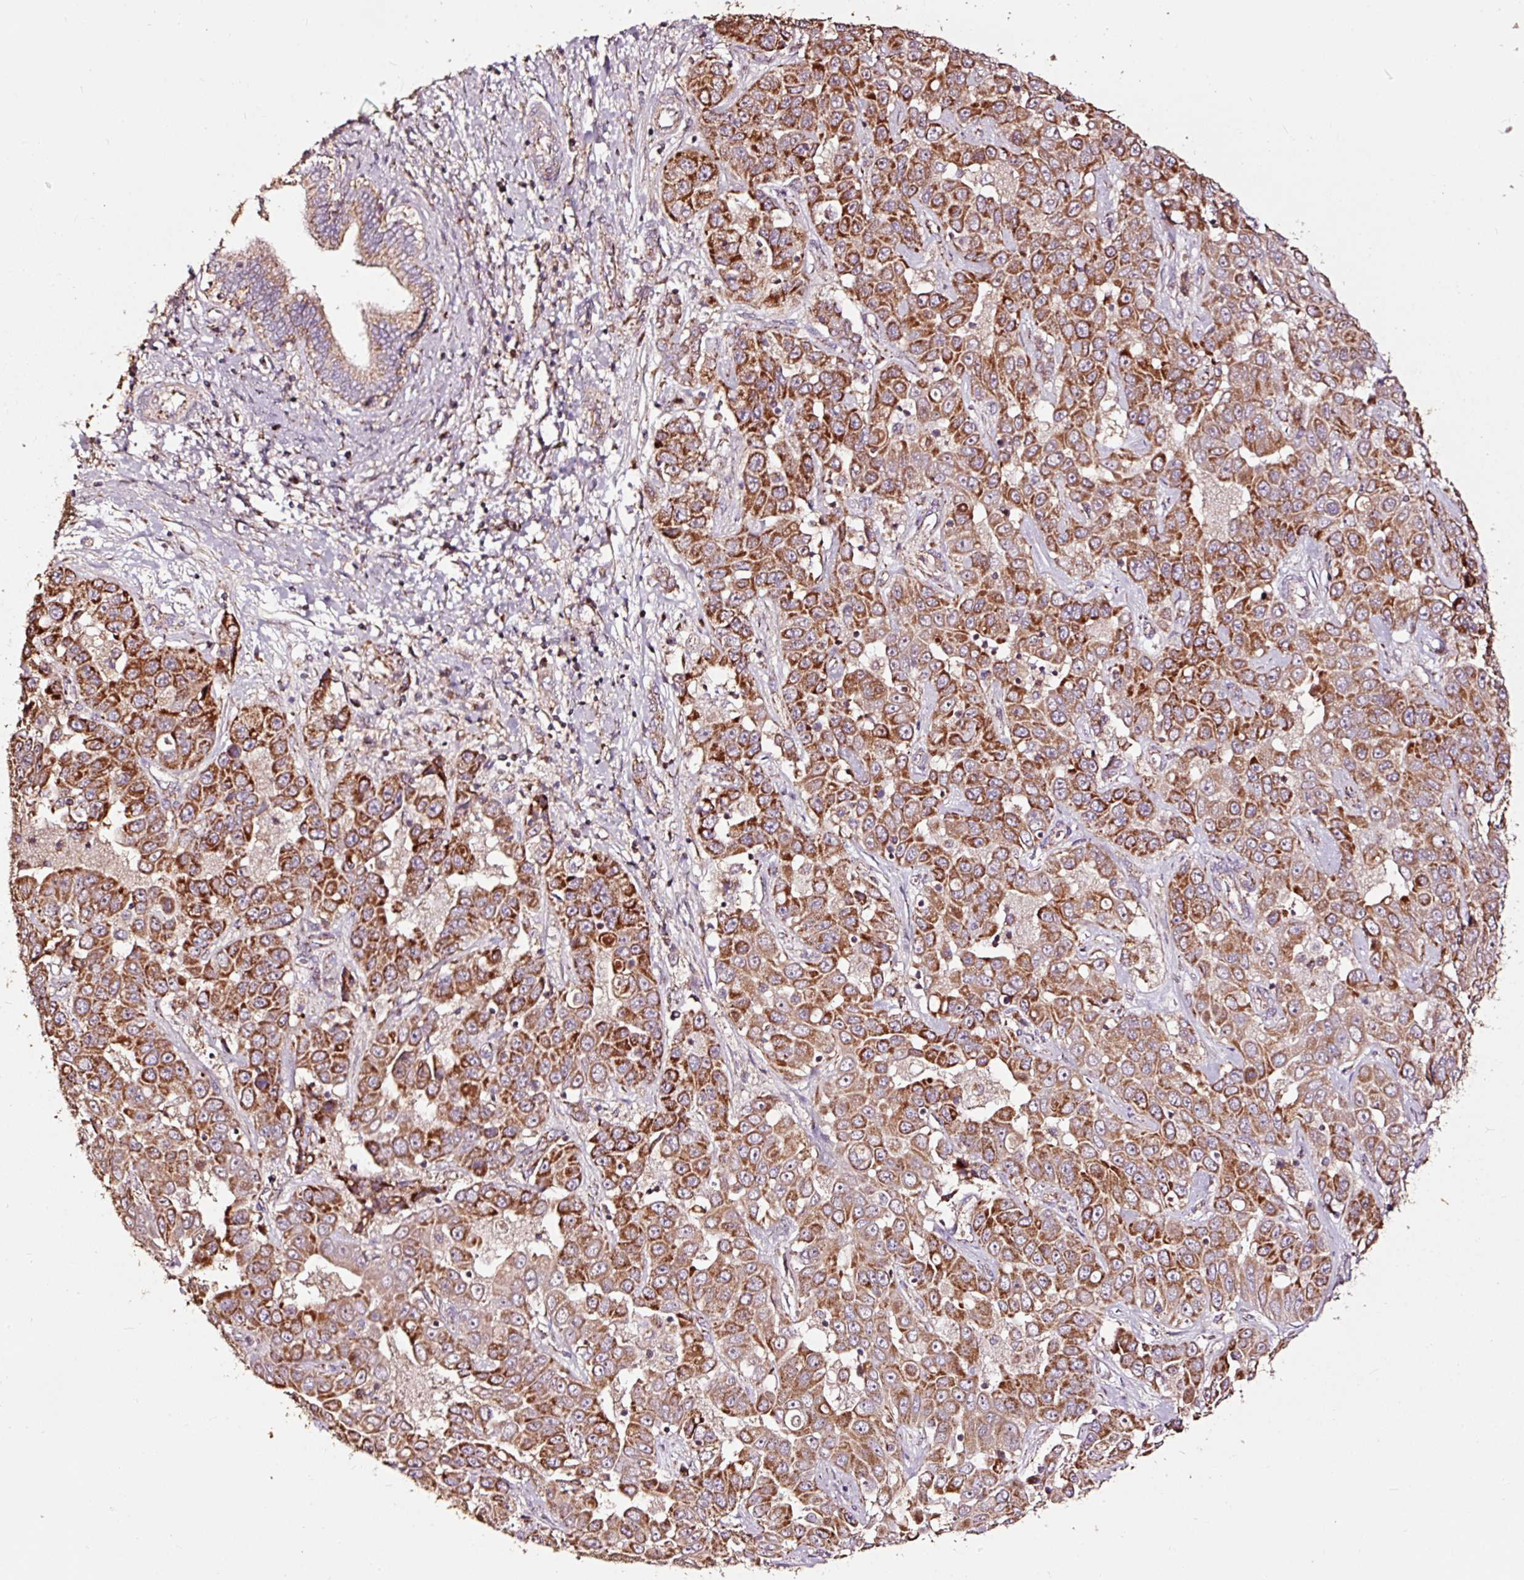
{"staining": {"intensity": "strong", "quantity": ">75%", "location": "cytoplasmic/membranous"}, "tissue": "liver cancer", "cell_type": "Tumor cells", "image_type": "cancer", "snomed": [{"axis": "morphology", "description": "Cholangiocarcinoma"}, {"axis": "topography", "description": "Liver"}], "caption": "Protein staining of liver cancer tissue reveals strong cytoplasmic/membranous positivity in approximately >75% of tumor cells. The protein of interest is shown in brown color, while the nuclei are stained blue.", "gene": "TPM1", "patient": {"sex": "female", "age": 52}}